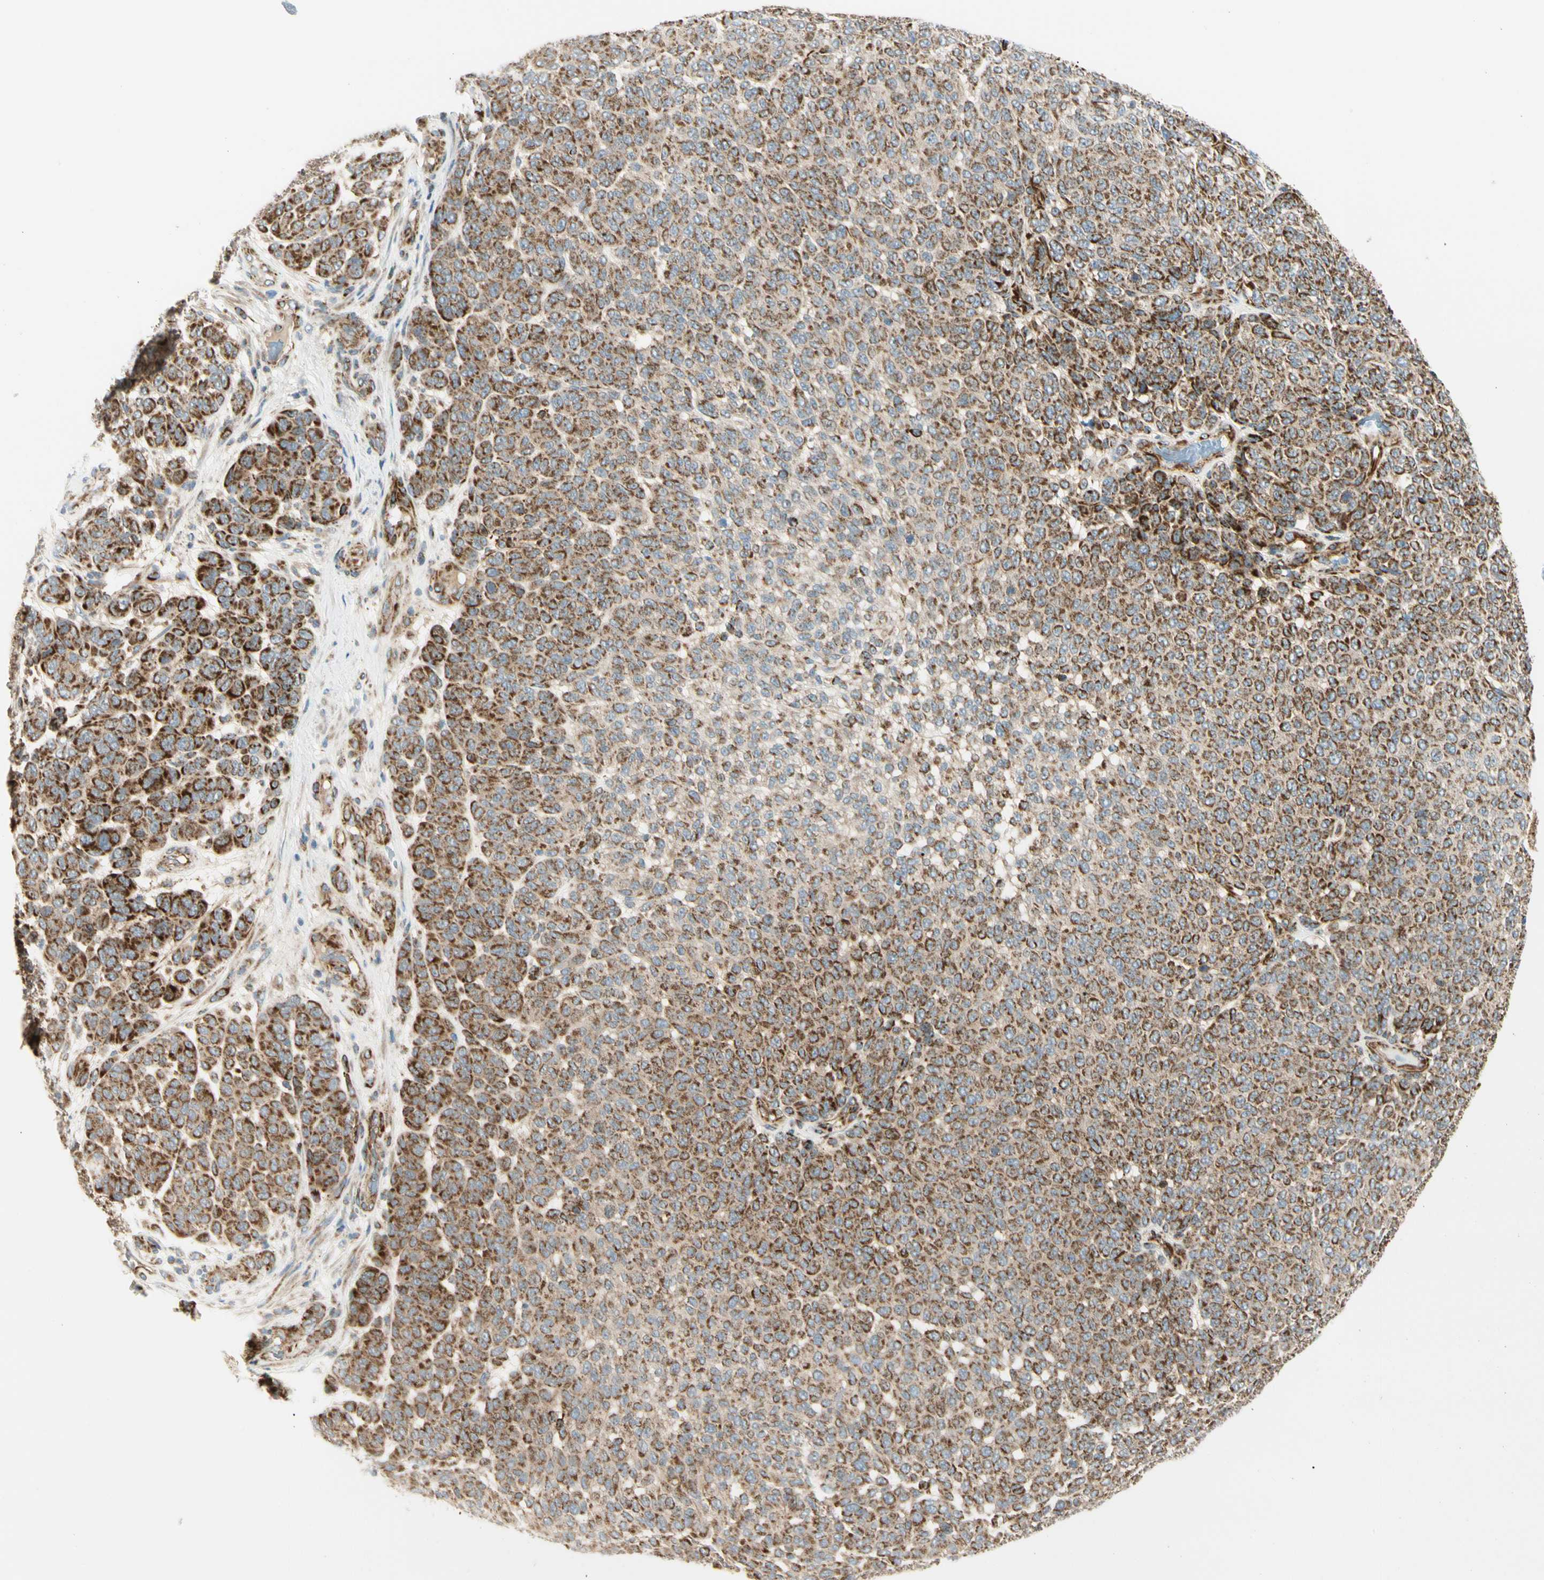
{"staining": {"intensity": "strong", "quantity": ">75%", "location": "cytoplasmic/membranous"}, "tissue": "melanoma", "cell_type": "Tumor cells", "image_type": "cancer", "snomed": [{"axis": "morphology", "description": "Malignant melanoma, NOS"}, {"axis": "topography", "description": "Skin"}], "caption": "A brown stain labels strong cytoplasmic/membranous staining of a protein in human melanoma tumor cells. The staining was performed using DAB (3,3'-diaminobenzidine) to visualize the protein expression in brown, while the nuclei were stained in blue with hematoxylin (Magnification: 20x).", "gene": "TBC1D10A", "patient": {"sex": "male", "age": 59}}